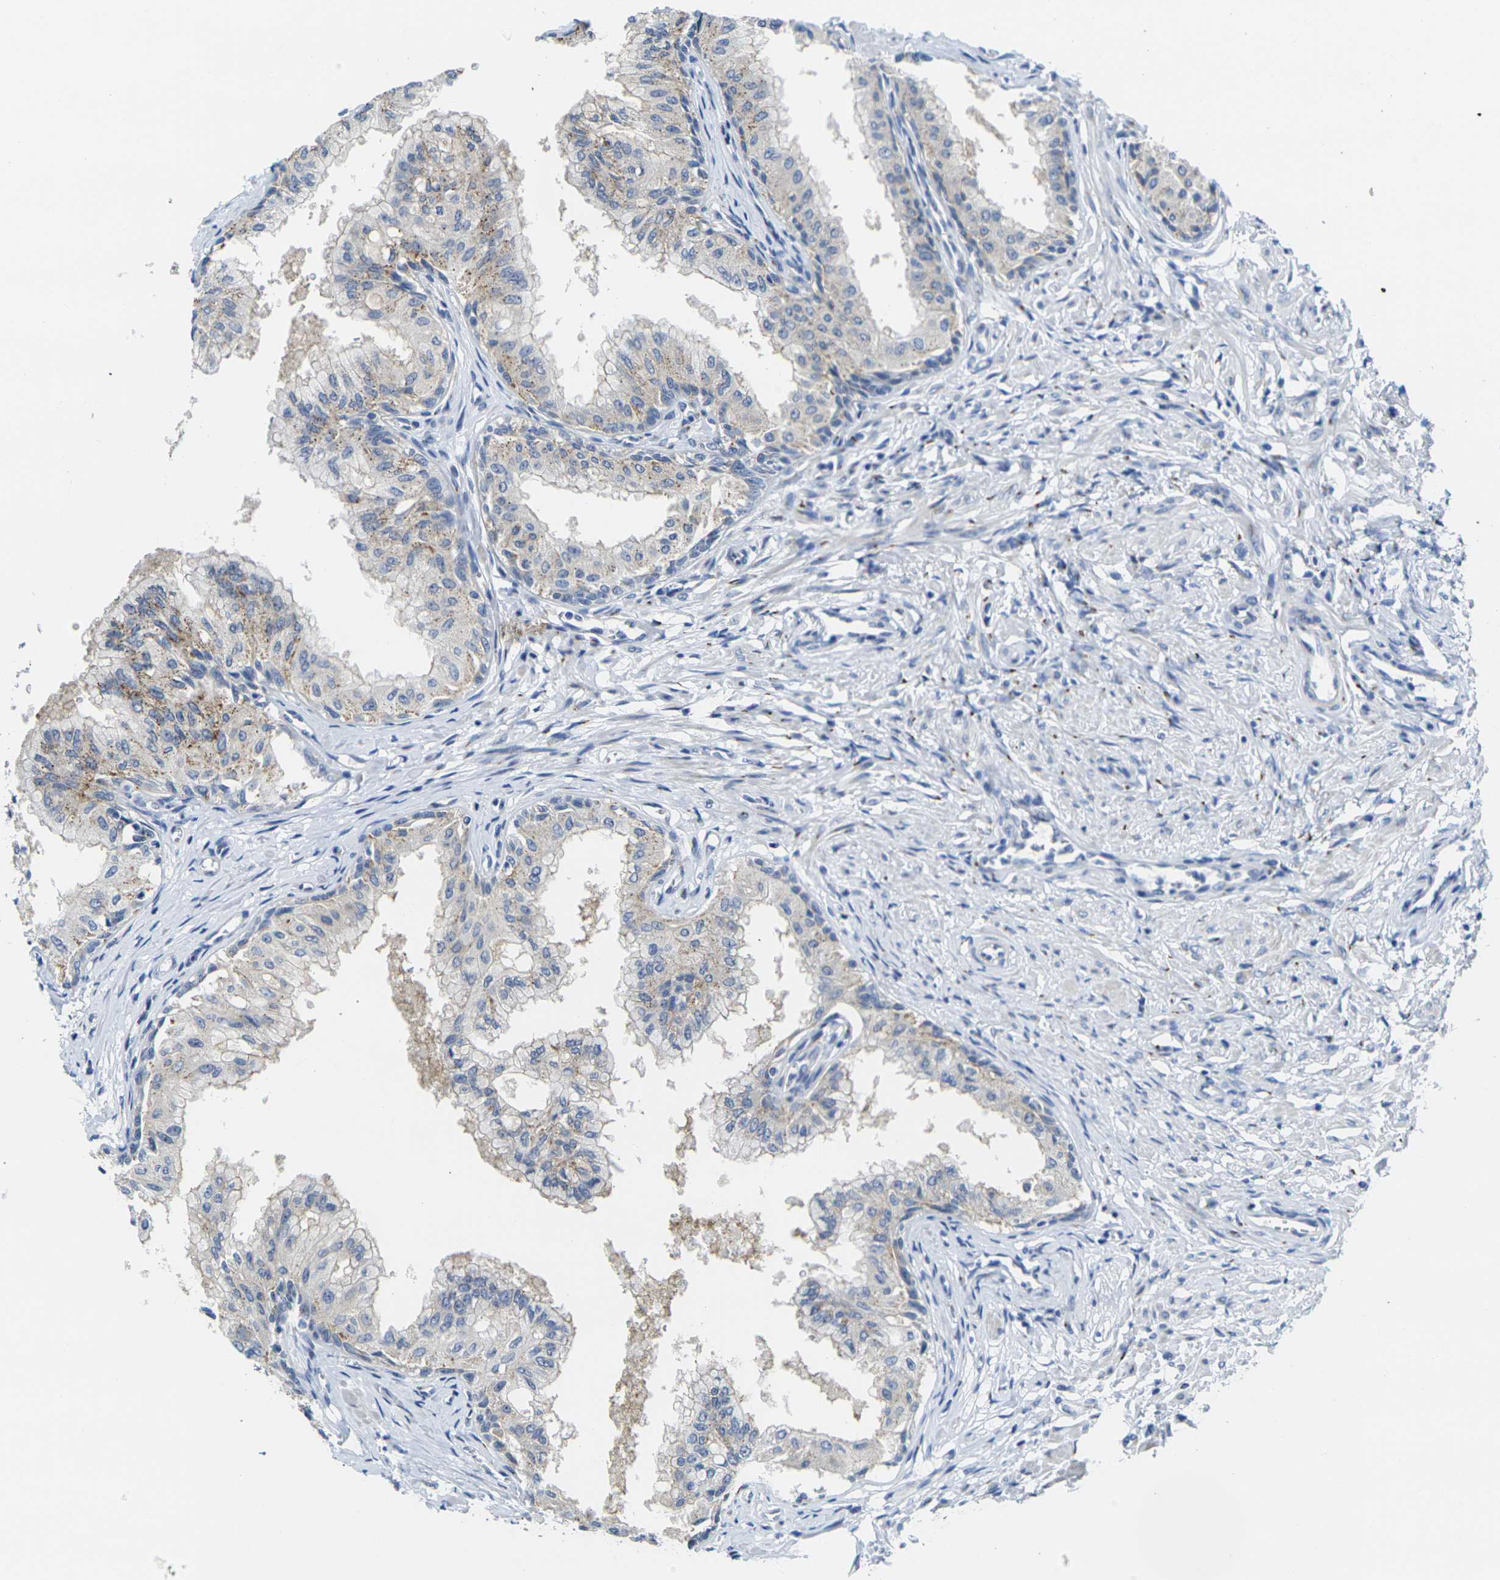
{"staining": {"intensity": "moderate", "quantity": "<25%", "location": "cytoplasmic/membranous"}, "tissue": "prostate", "cell_type": "Glandular cells", "image_type": "normal", "snomed": [{"axis": "morphology", "description": "Normal tissue, NOS"}, {"axis": "topography", "description": "Prostate"}, {"axis": "topography", "description": "Seminal veicle"}], "caption": "Brown immunohistochemical staining in benign human prostate demonstrates moderate cytoplasmic/membranous positivity in about <25% of glandular cells.", "gene": "CRK", "patient": {"sex": "male", "age": 60}}